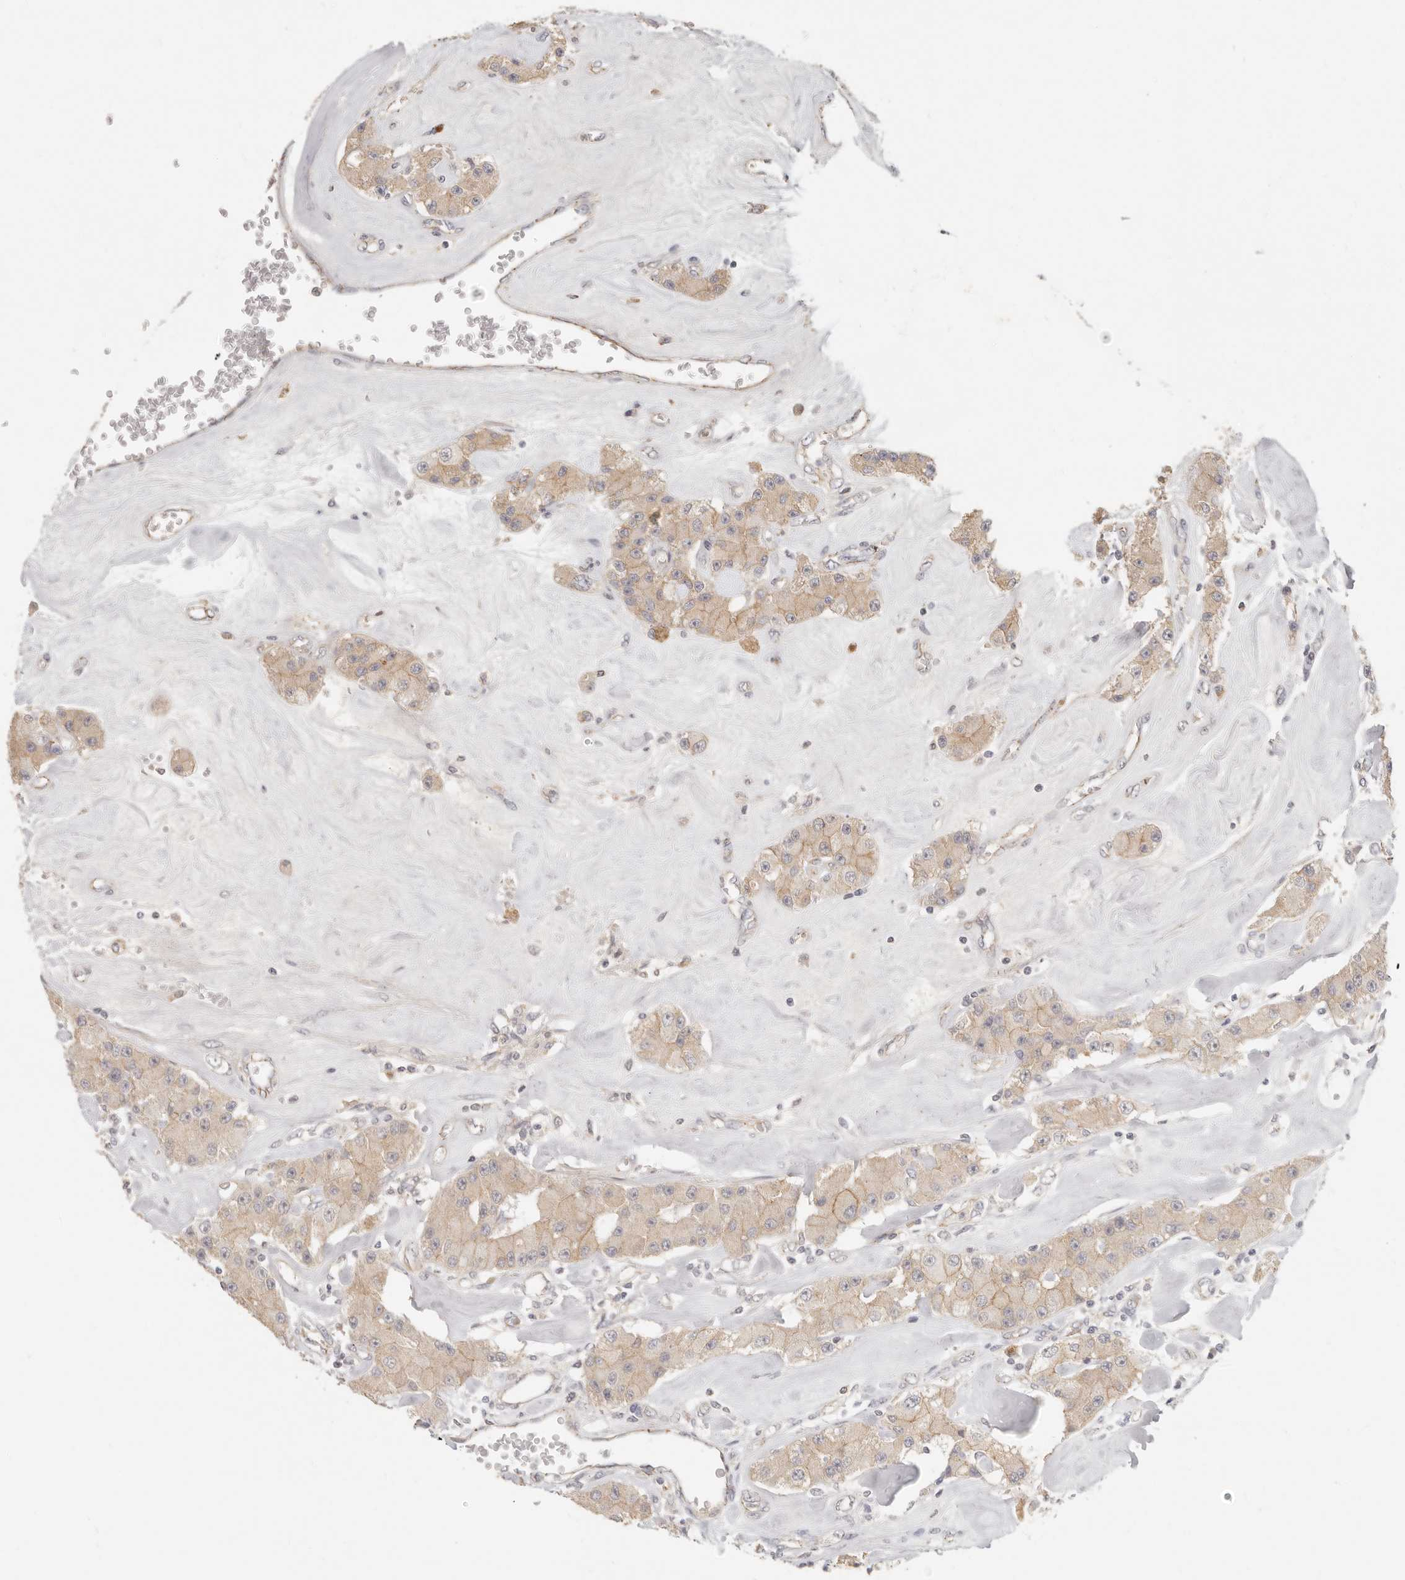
{"staining": {"intensity": "weak", "quantity": ">75%", "location": "cytoplasmic/membranous"}, "tissue": "carcinoid", "cell_type": "Tumor cells", "image_type": "cancer", "snomed": [{"axis": "morphology", "description": "Carcinoid, malignant, NOS"}, {"axis": "topography", "description": "Pancreas"}], "caption": "The micrograph exhibits staining of malignant carcinoid, revealing weak cytoplasmic/membranous protein positivity (brown color) within tumor cells.", "gene": "ANXA9", "patient": {"sex": "male", "age": 41}}